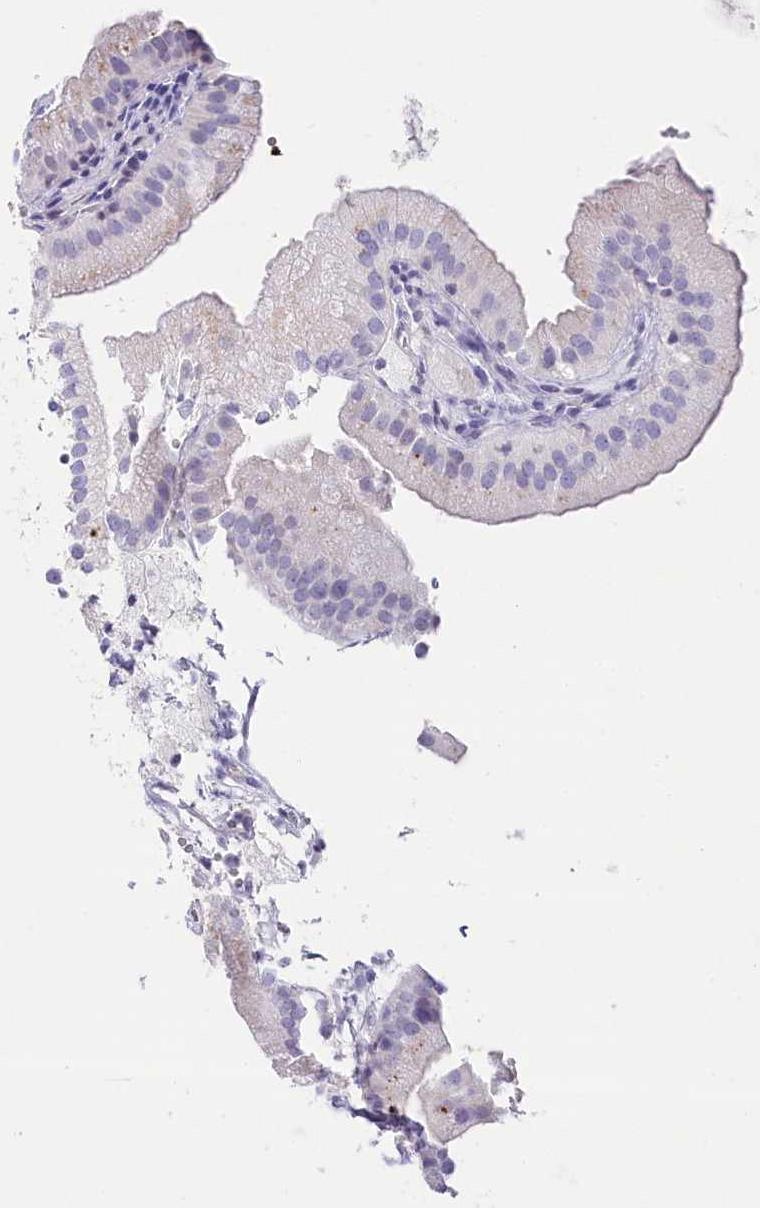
{"staining": {"intensity": "negative", "quantity": "none", "location": "none"}, "tissue": "gallbladder", "cell_type": "Glandular cells", "image_type": "normal", "snomed": [{"axis": "morphology", "description": "Normal tissue, NOS"}, {"axis": "topography", "description": "Gallbladder"}], "caption": "DAB immunohistochemical staining of benign gallbladder displays no significant staining in glandular cells.", "gene": "MYOZ1", "patient": {"sex": "male", "age": 55}}